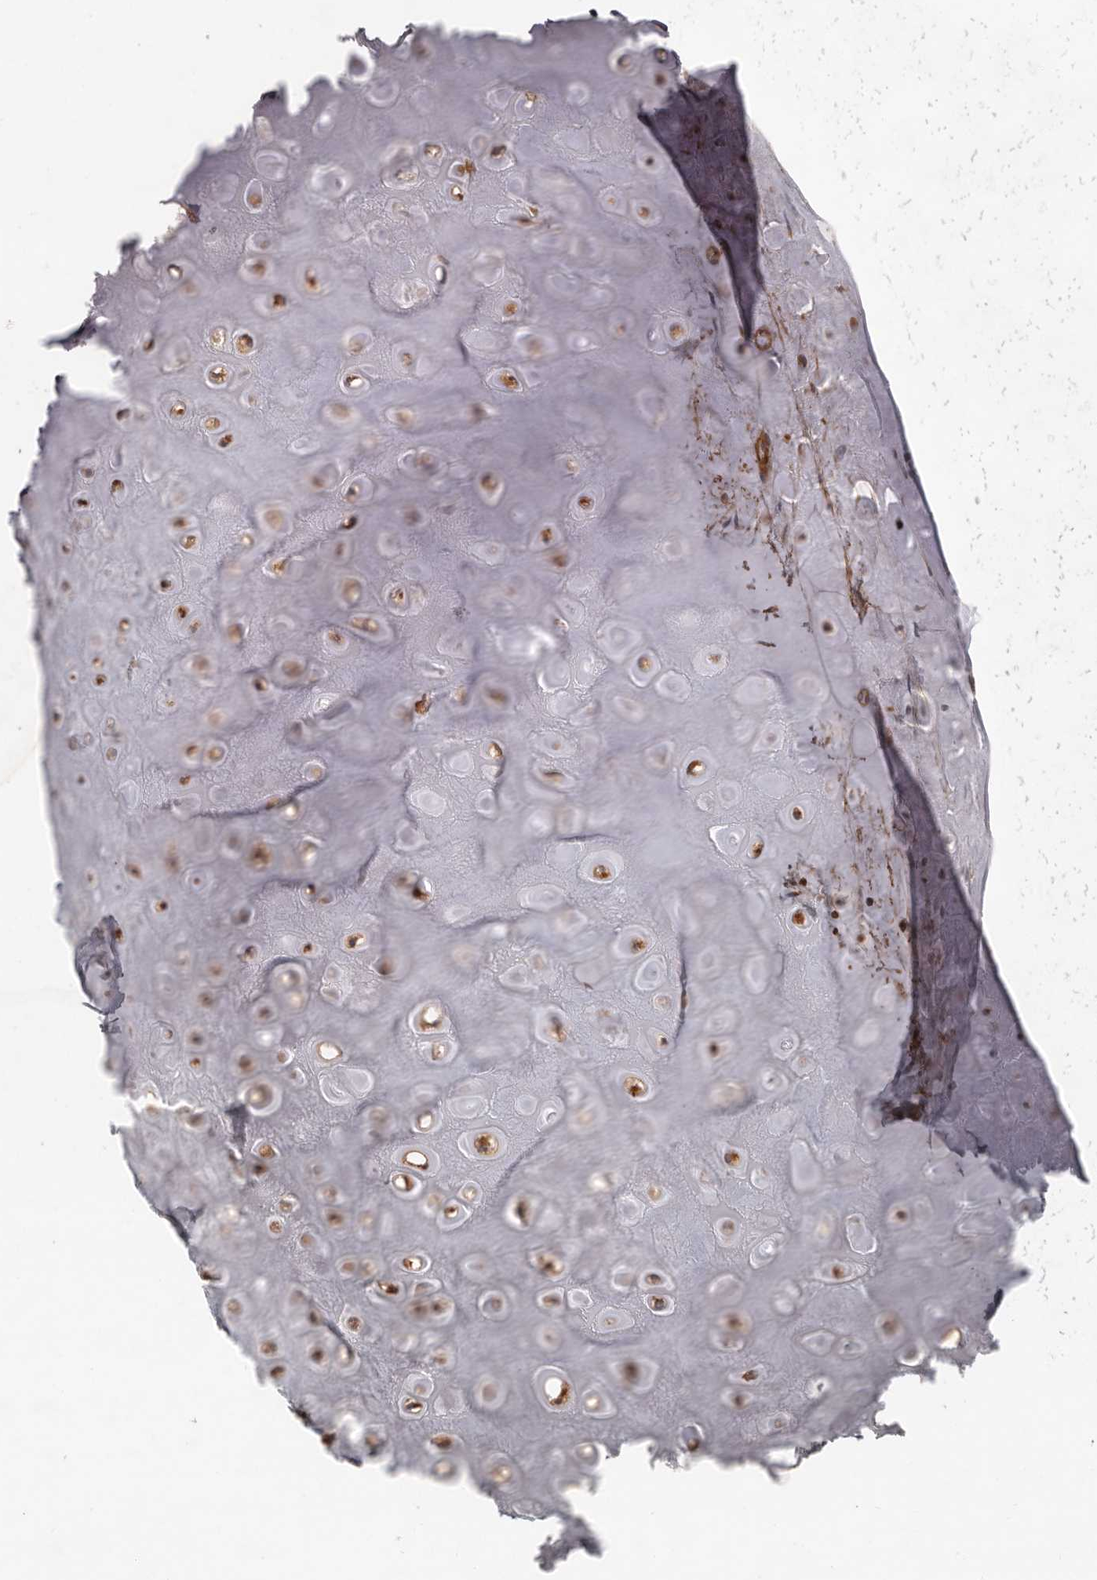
{"staining": {"intensity": "moderate", "quantity": ">75%", "location": "cytoplasmic/membranous"}, "tissue": "adipose tissue", "cell_type": "Adipocytes", "image_type": "normal", "snomed": [{"axis": "morphology", "description": "Normal tissue, NOS"}, {"axis": "morphology", "description": "Basal cell carcinoma"}, {"axis": "topography", "description": "Skin"}], "caption": "Immunohistochemistry (IHC) histopathology image of unremarkable human adipose tissue stained for a protein (brown), which exhibits medium levels of moderate cytoplasmic/membranous expression in approximately >75% of adipocytes.", "gene": "PTPN22", "patient": {"sex": "female", "age": 89}}